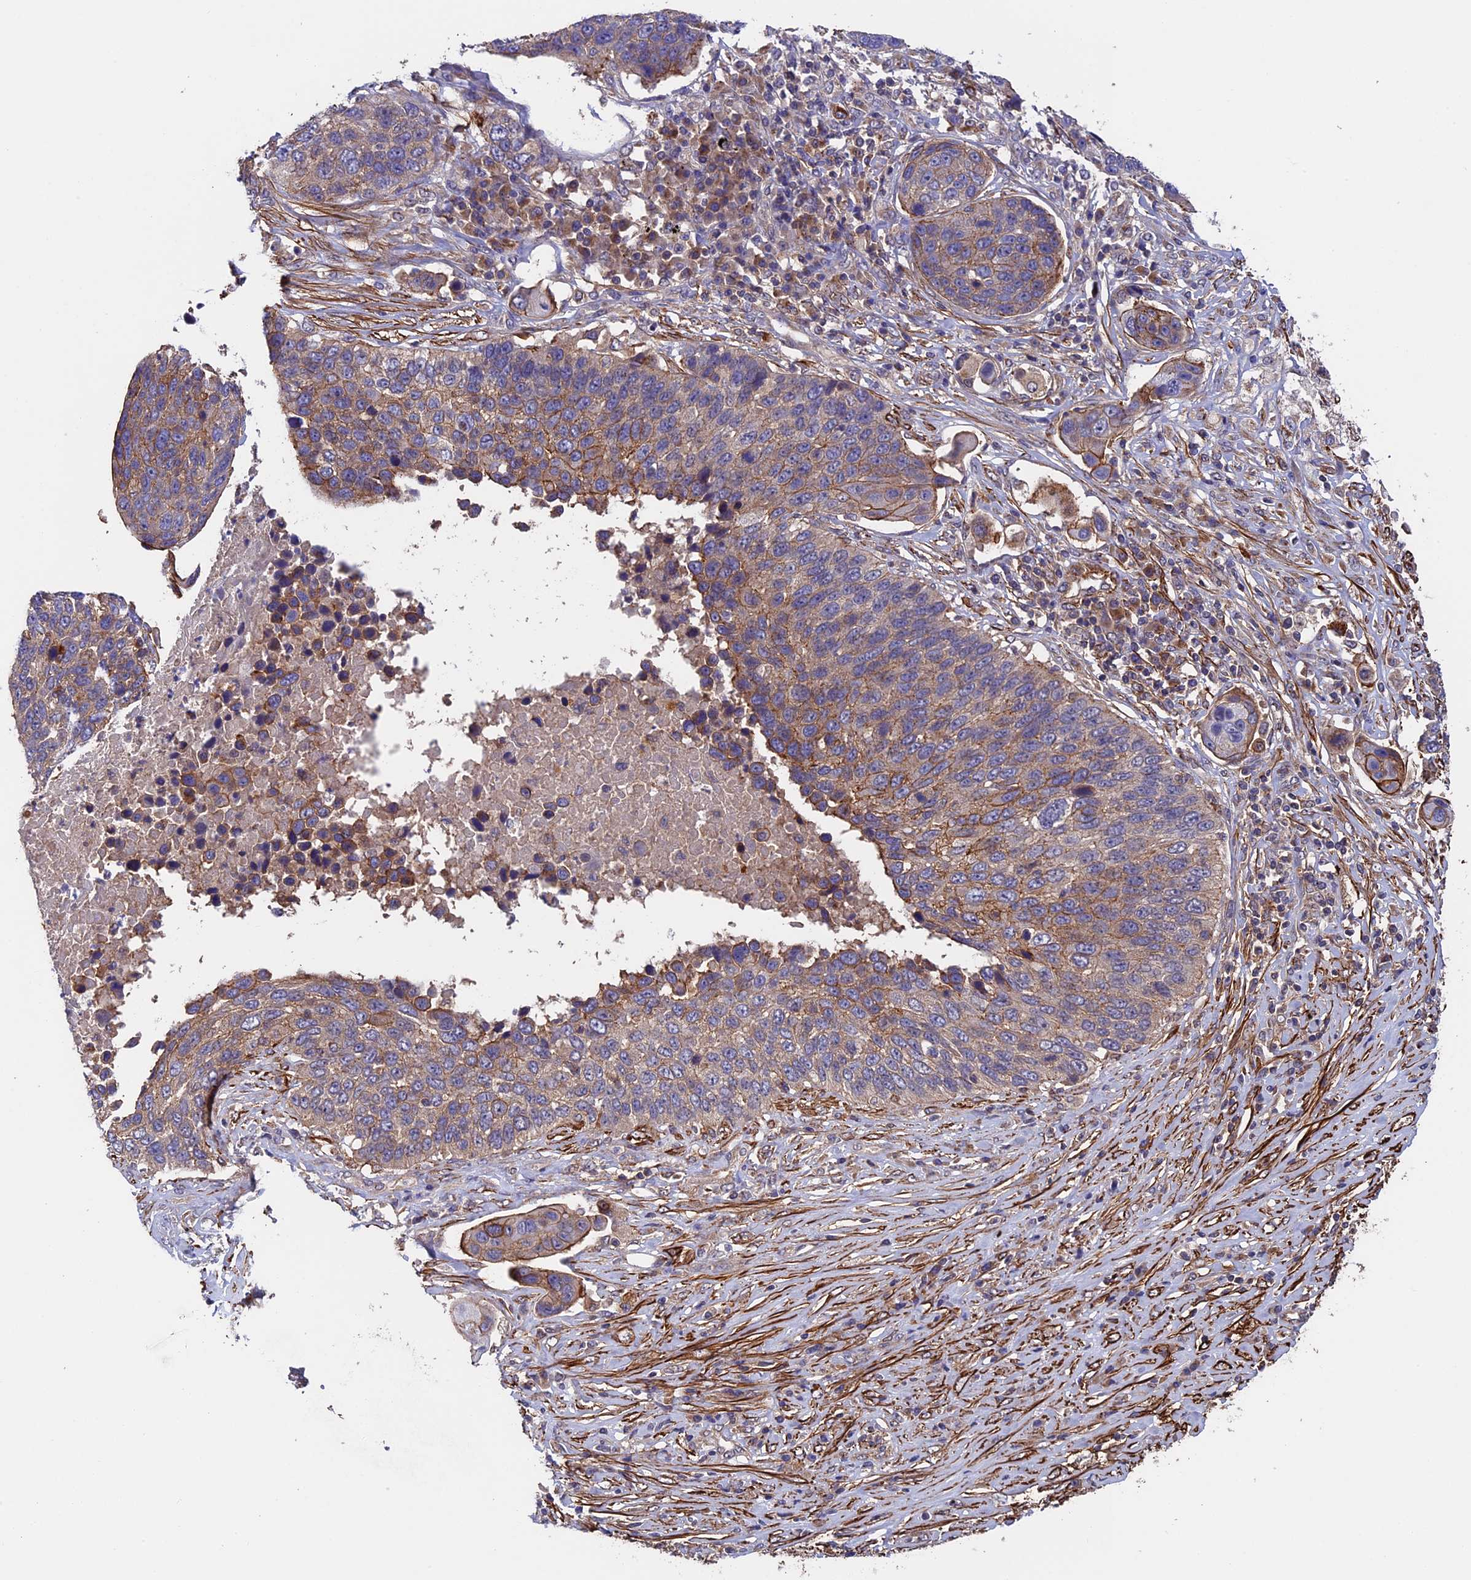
{"staining": {"intensity": "moderate", "quantity": "25%-75%", "location": "cytoplasmic/membranous"}, "tissue": "lung cancer", "cell_type": "Tumor cells", "image_type": "cancer", "snomed": [{"axis": "morphology", "description": "Squamous cell carcinoma, NOS"}, {"axis": "topography", "description": "Lung"}], "caption": "Immunohistochemistry image of lung squamous cell carcinoma stained for a protein (brown), which shows medium levels of moderate cytoplasmic/membranous expression in about 25%-75% of tumor cells.", "gene": "SLC9A5", "patient": {"sex": "male", "age": 66}}